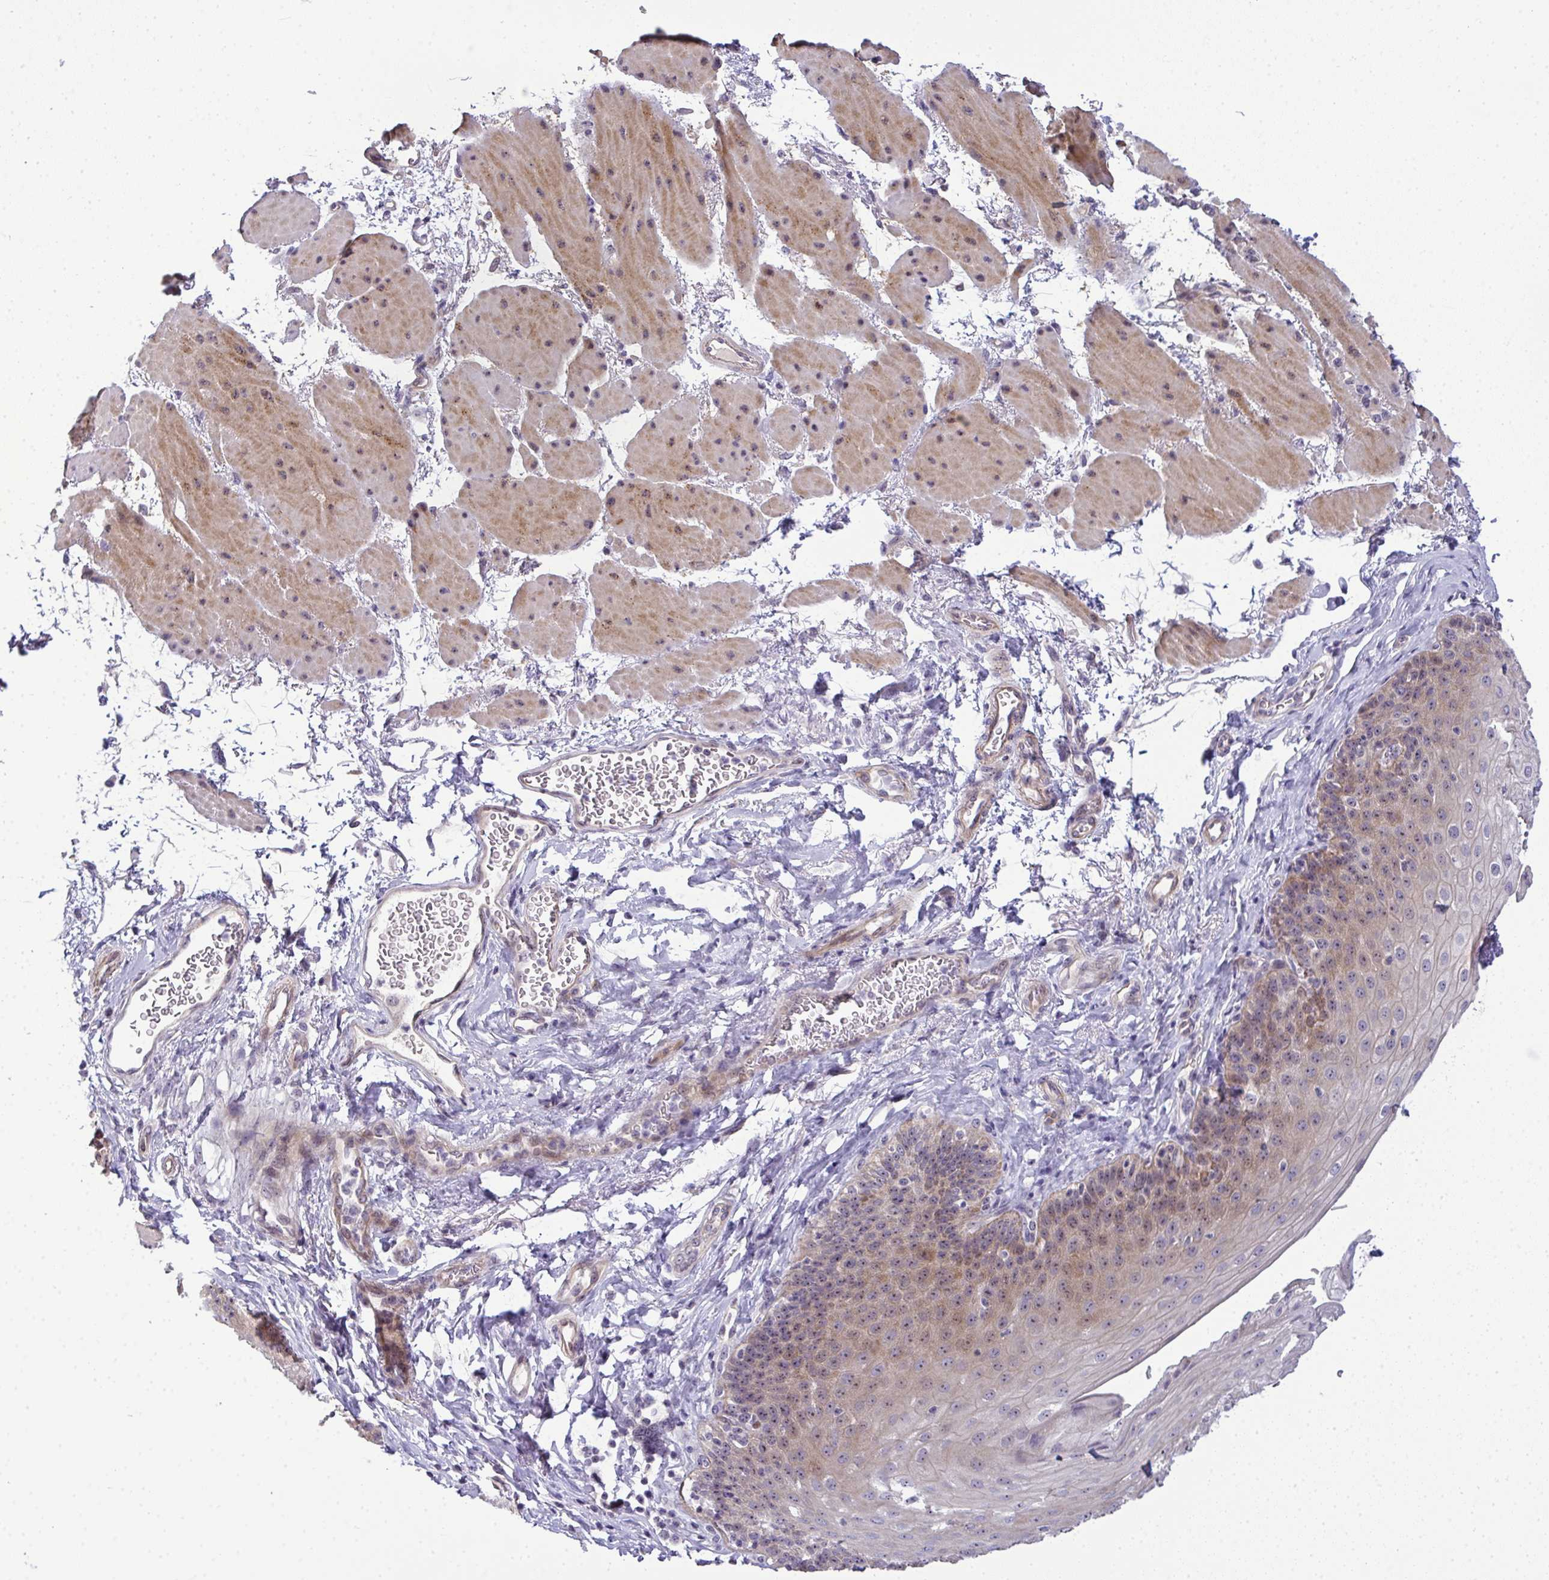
{"staining": {"intensity": "moderate", "quantity": "25%-75%", "location": "cytoplasmic/membranous,nuclear"}, "tissue": "esophagus", "cell_type": "Squamous epithelial cells", "image_type": "normal", "snomed": [{"axis": "morphology", "description": "Normal tissue, NOS"}, {"axis": "topography", "description": "Esophagus"}], "caption": "Protein analysis of normal esophagus shows moderate cytoplasmic/membranous,nuclear expression in about 25%-75% of squamous epithelial cells.", "gene": "NT5C1A", "patient": {"sex": "female", "age": 81}}